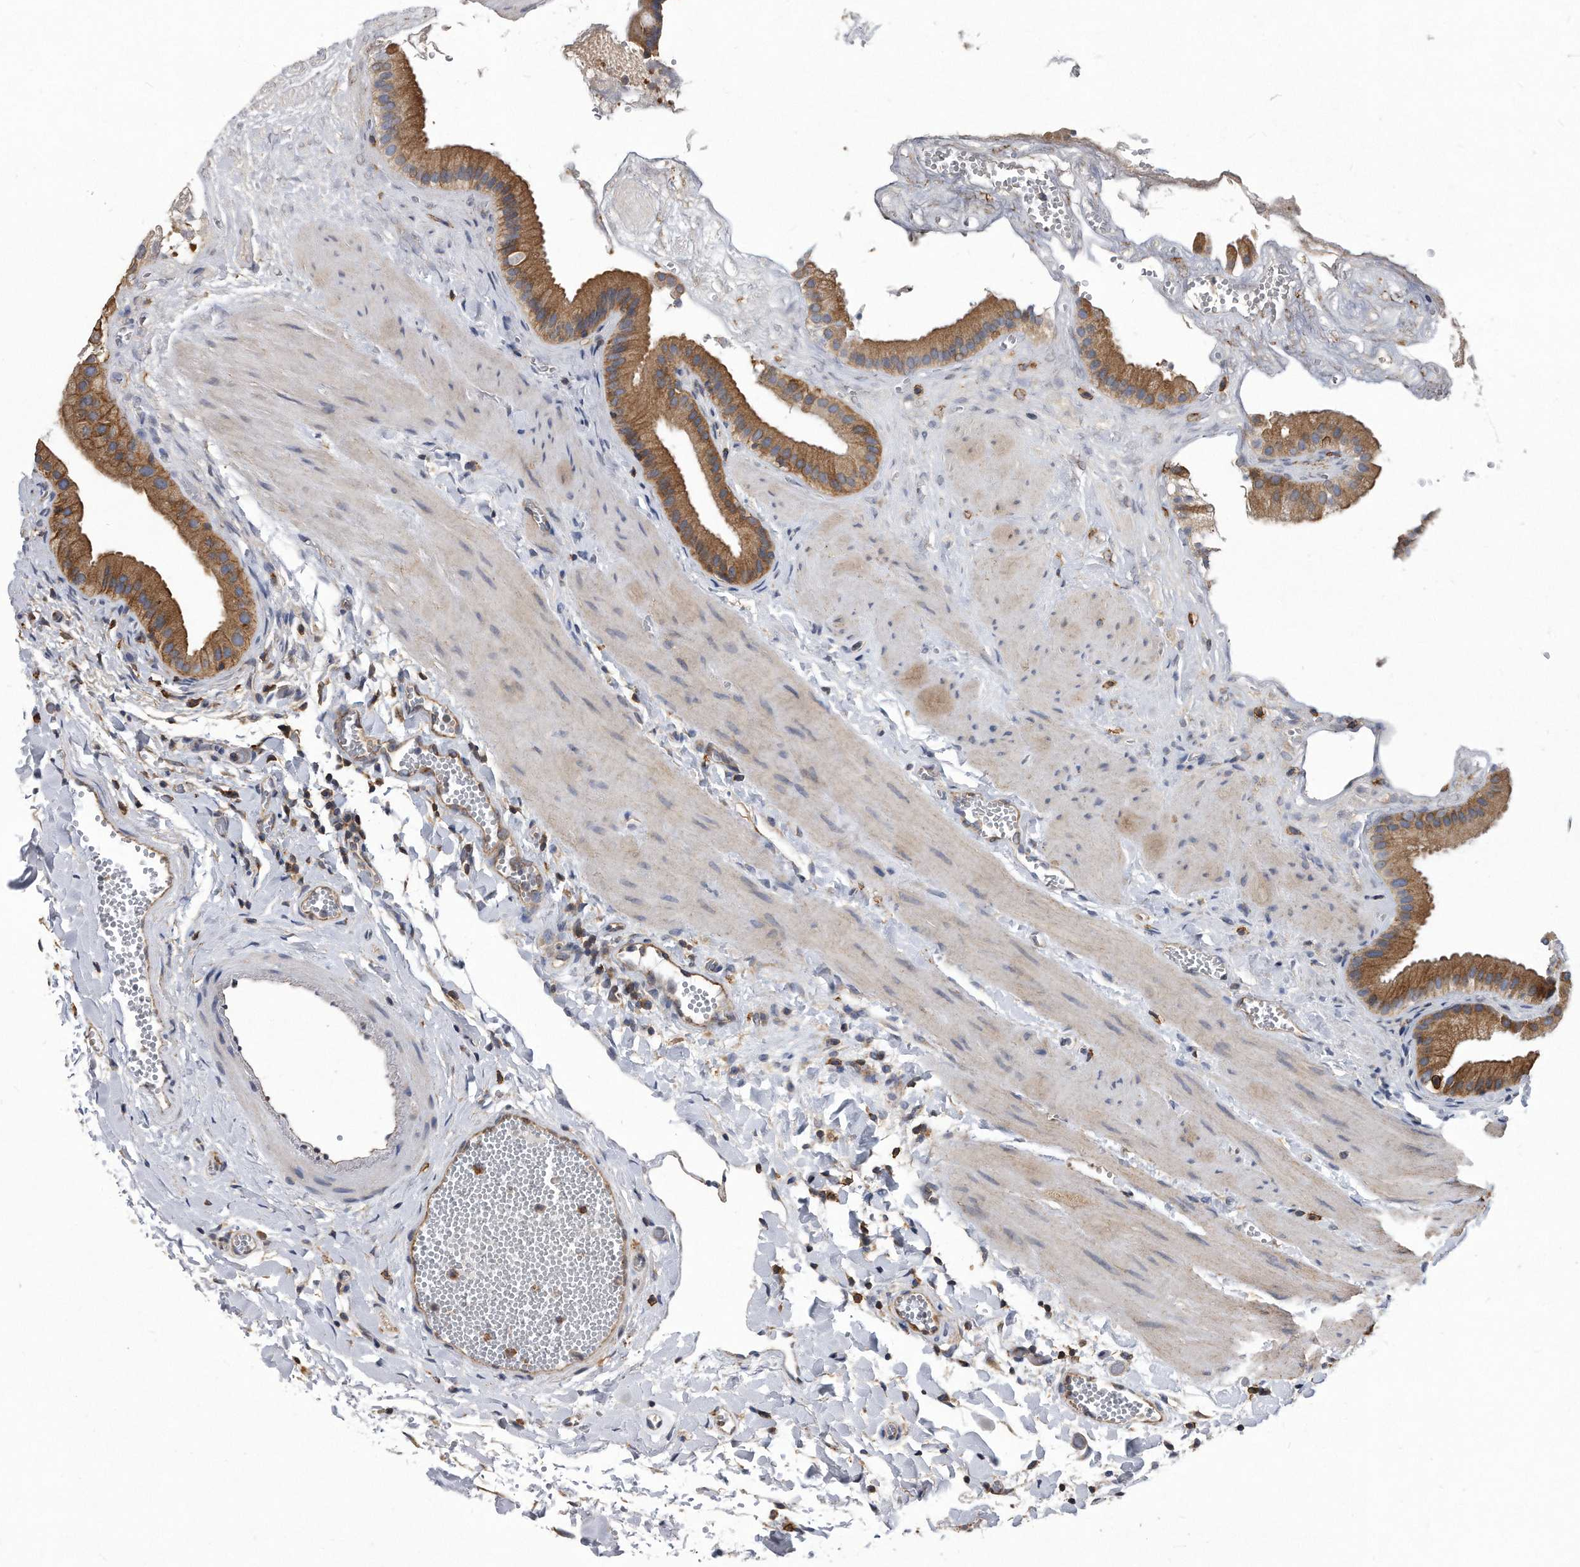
{"staining": {"intensity": "strong", "quantity": ">75%", "location": "cytoplasmic/membranous"}, "tissue": "gallbladder", "cell_type": "Glandular cells", "image_type": "normal", "snomed": [{"axis": "morphology", "description": "Normal tissue, NOS"}, {"axis": "topography", "description": "Gallbladder"}], "caption": "Protein expression analysis of normal gallbladder reveals strong cytoplasmic/membranous staining in about >75% of glandular cells.", "gene": "ATG5", "patient": {"sex": "male", "age": 55}}